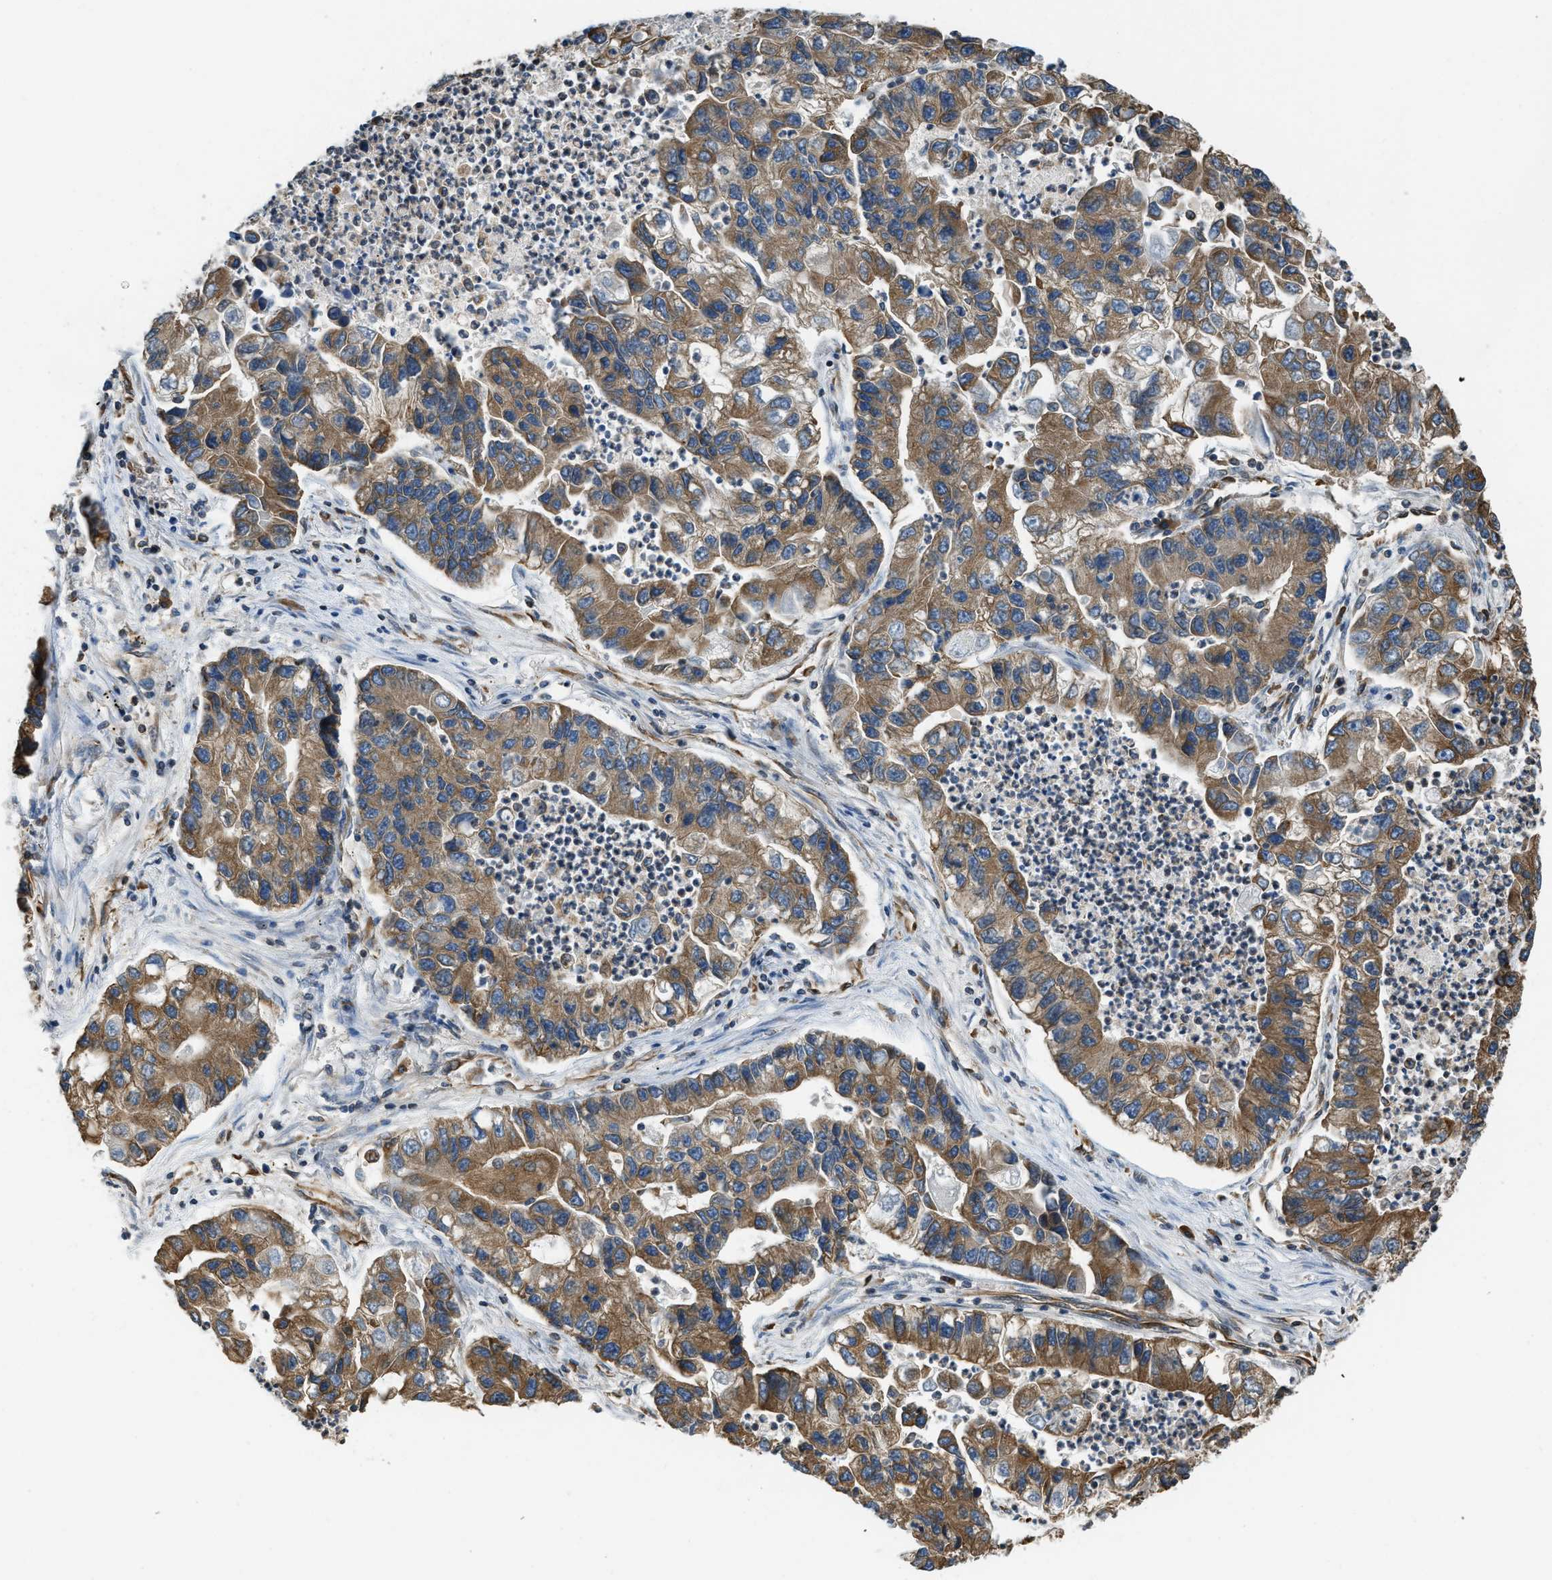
{"staining": {"intensity": "moderate", "quantity": ">75%", "location": "cytoplasmic/membranous"}, "tissue": "lung cancer", "cell_type": "Tumor cells", "image_type": "cancer", "snomed": [{"axis": "morphology", "description": "Adenocarcinoma, NOS"}, {"axis": "topography", "description": "Lung"}], "caption": "Immunohistochemical staining of lung cancer exhibits medium levels of moderate cytoplasmic/membranous protein expression in about >75% of tumor cells.", "gene": "BCAP31", "patient": {"sex": "female", "age": 51}}